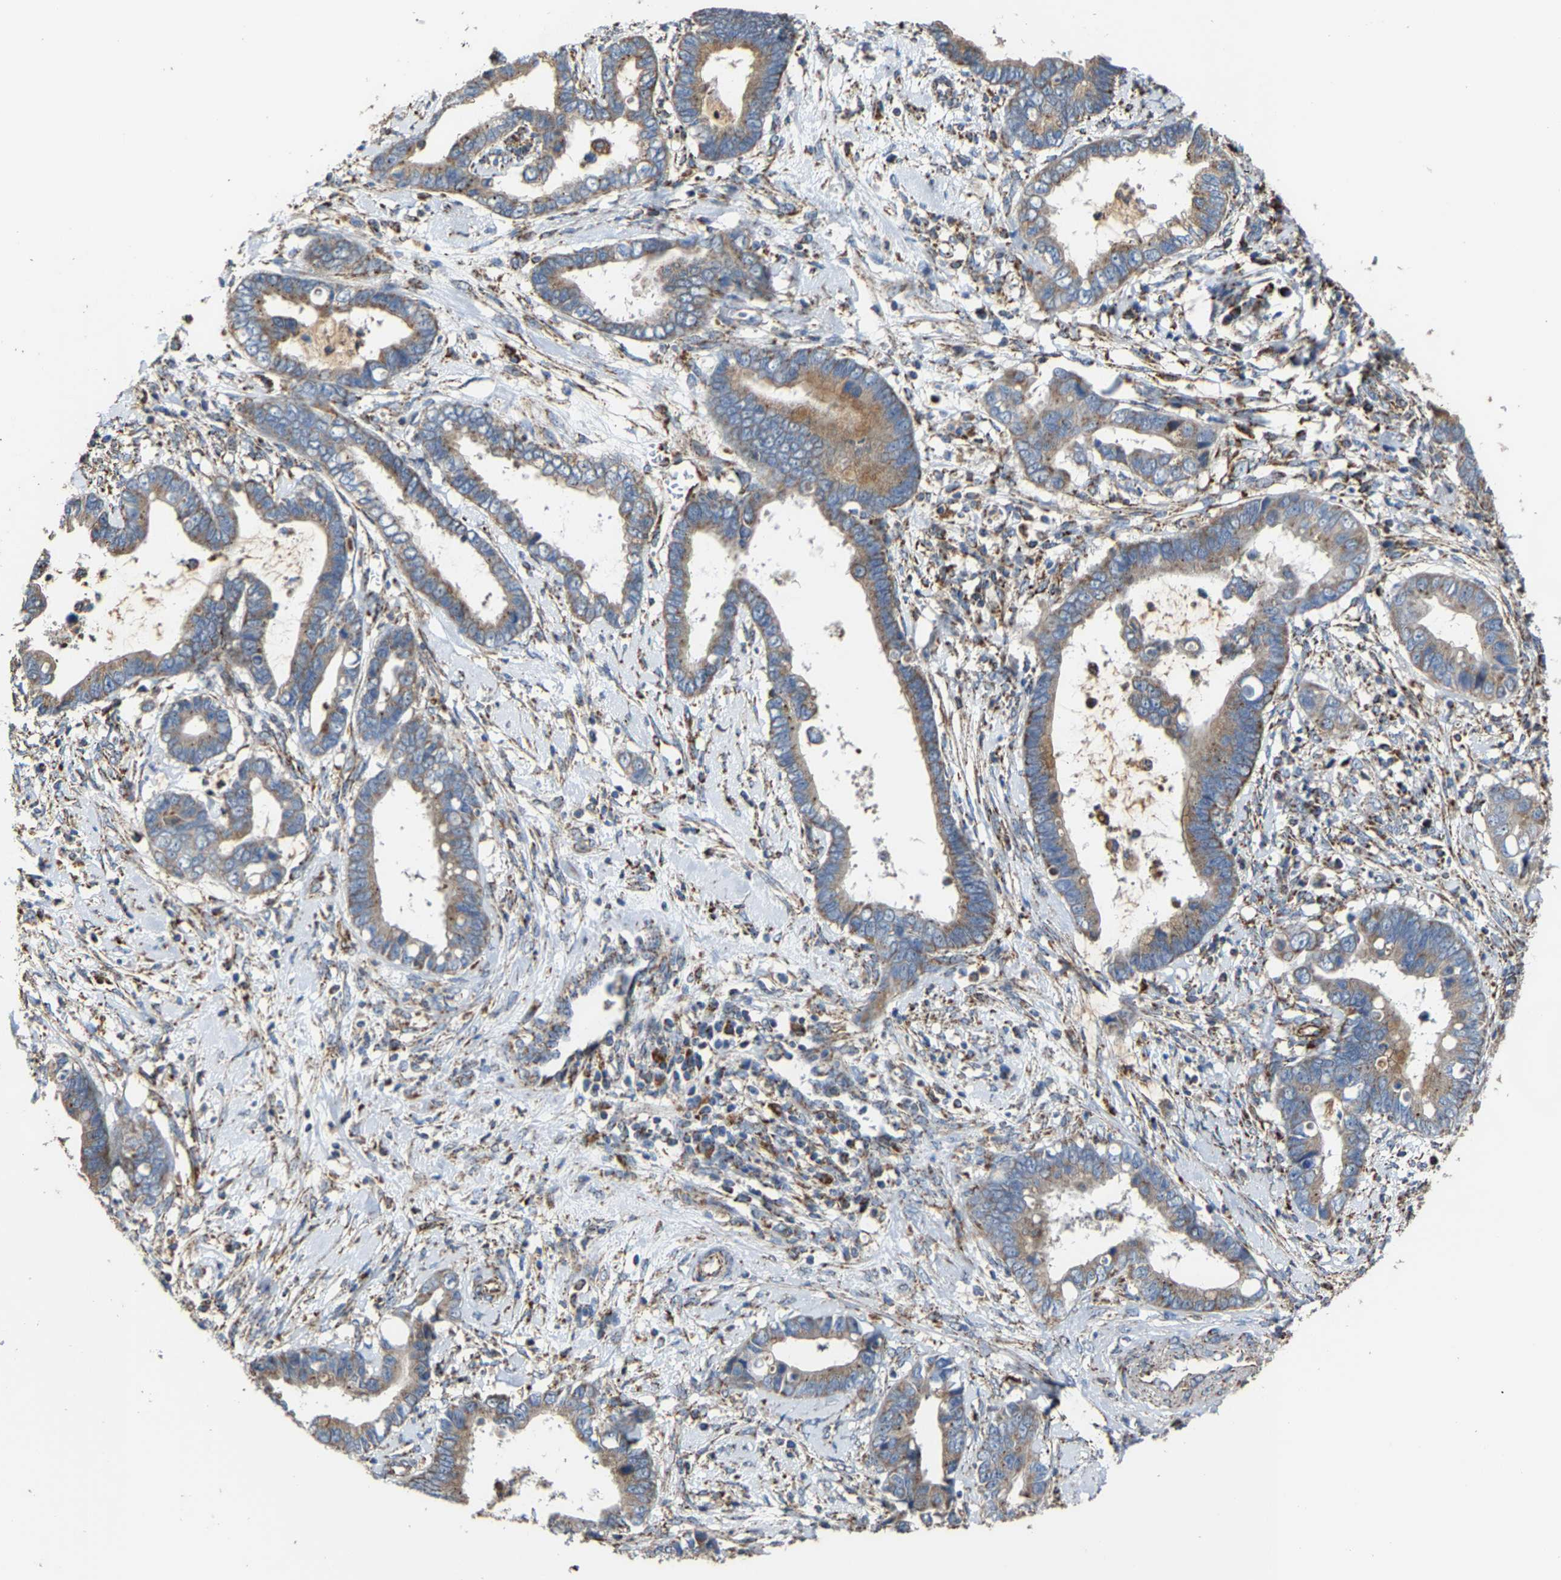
{"staining": {"intensity": "moderate", "quantity": ">75%", "location": "cytoplasmic/membranous"}, "tissue": "cervical cancer", "cell_type": "Tumor cells", "image_type": "cancer", "snomed": [{"axis": "morphology", "description": "Adenocarcinoma, NOS"}, {"axis": "topography", "description": "Cervix"}], "caption": "Adenocarcinoma (cervical) tissue demonstrates moderate cytoplasmic/membranous positivity in approximately >75% of tumor cells, visualized by immunohistochemistry.", "gene": "NDUFV3", "patient": {"sex": "female", "age": 44}}